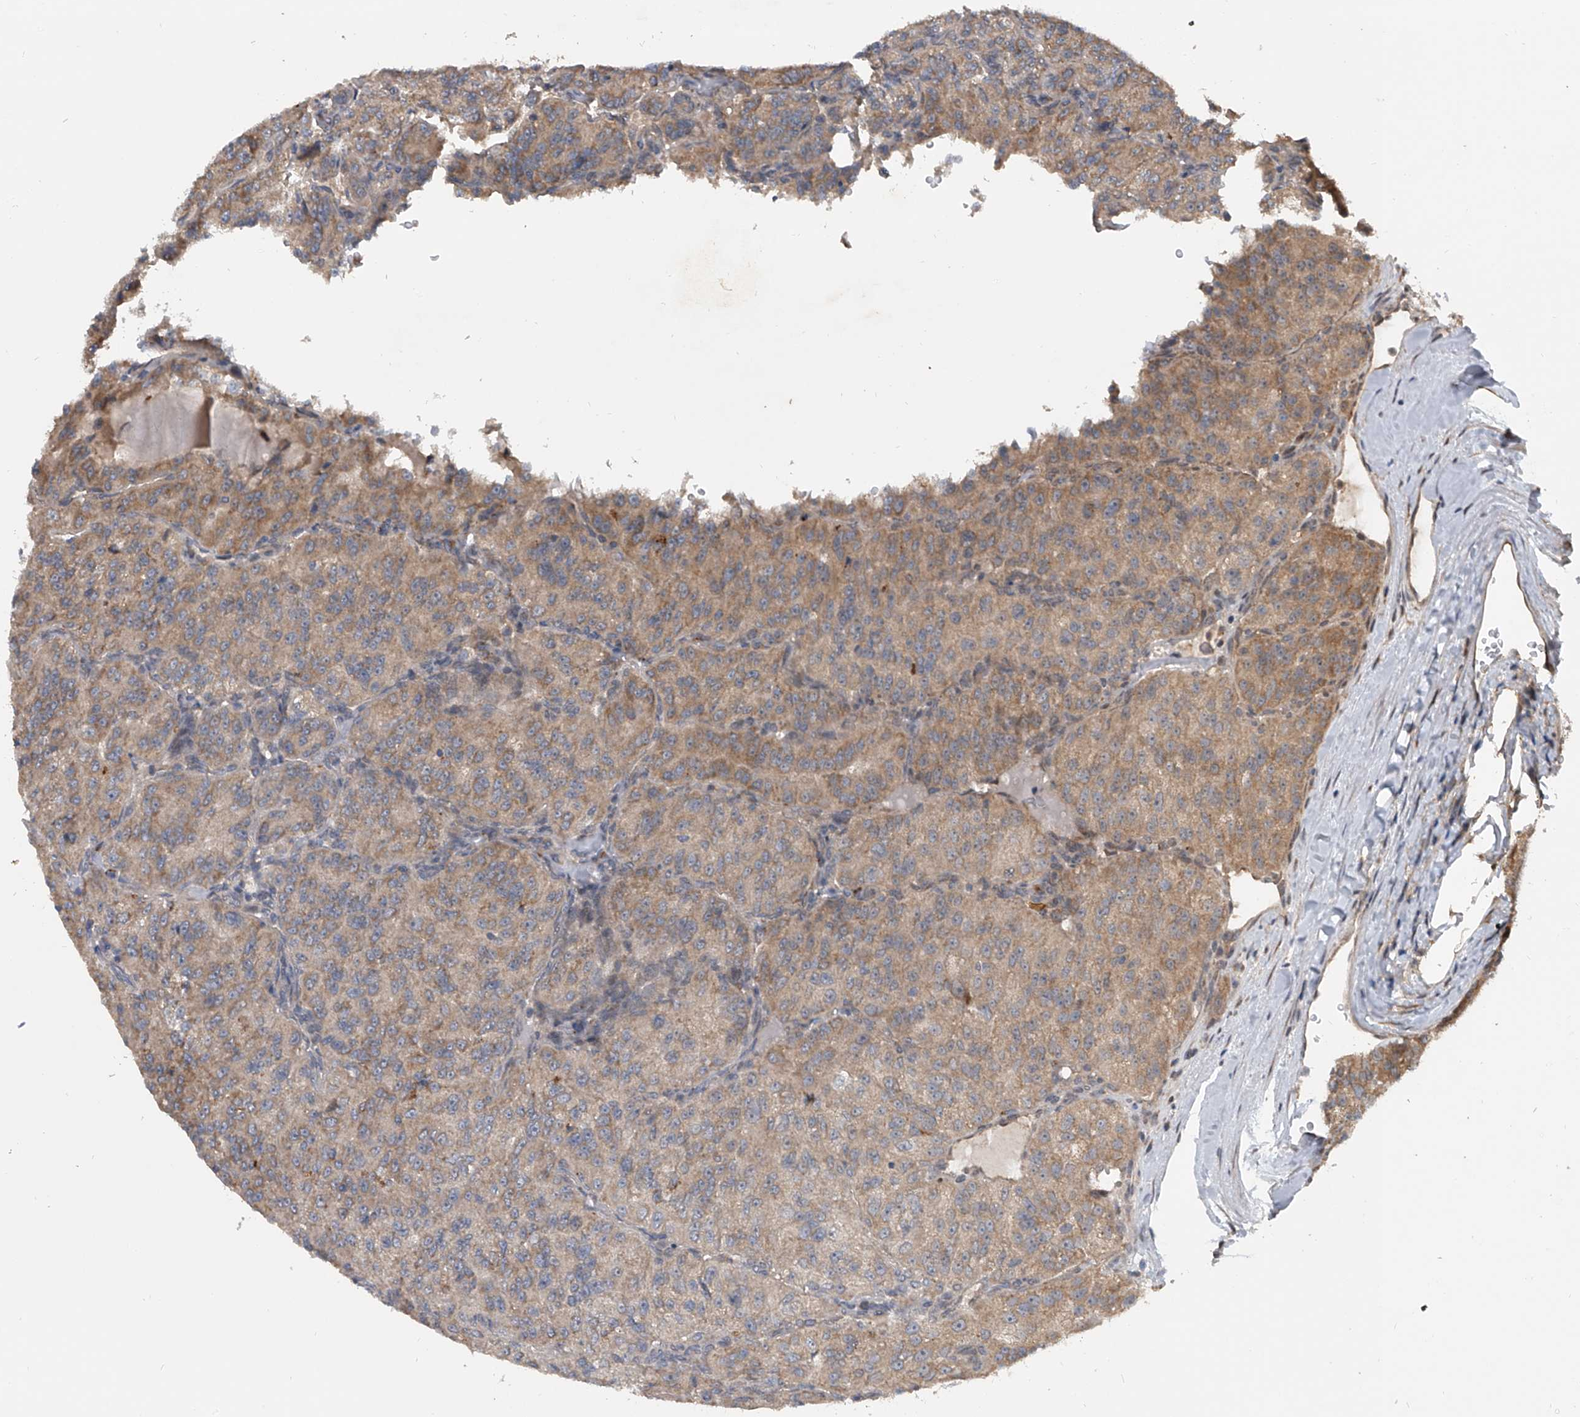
{"staining": {"intensity": "moderate", "quantity": "25%-75%", "location": "cytoplasmic/membranous"}, "tissue": "renal cancer", "cell_type": "Tumor cells", "image_type": "cancer", "snomed": [{"axis": "morphology", "description": "Adenocarcinoma, NOS"}, {"axis": "topography", "description": "Kidney"}], "caption": "Immunohistochemistry staining of renal cancer, which reveals medium levels of moderate cytoplasmic/membranous expression in about 25%-75% of tumor cells indicating moderate cytoplasmic/membranous protein expression. The staining was performed using DAB (3,3'-diaminobenzidine) (brown) for protein detection and nuclei were counterstained in hematoxylin (blue).", "gene": "GEMIN8", "patient": {"sex": "female", "age": 63}}